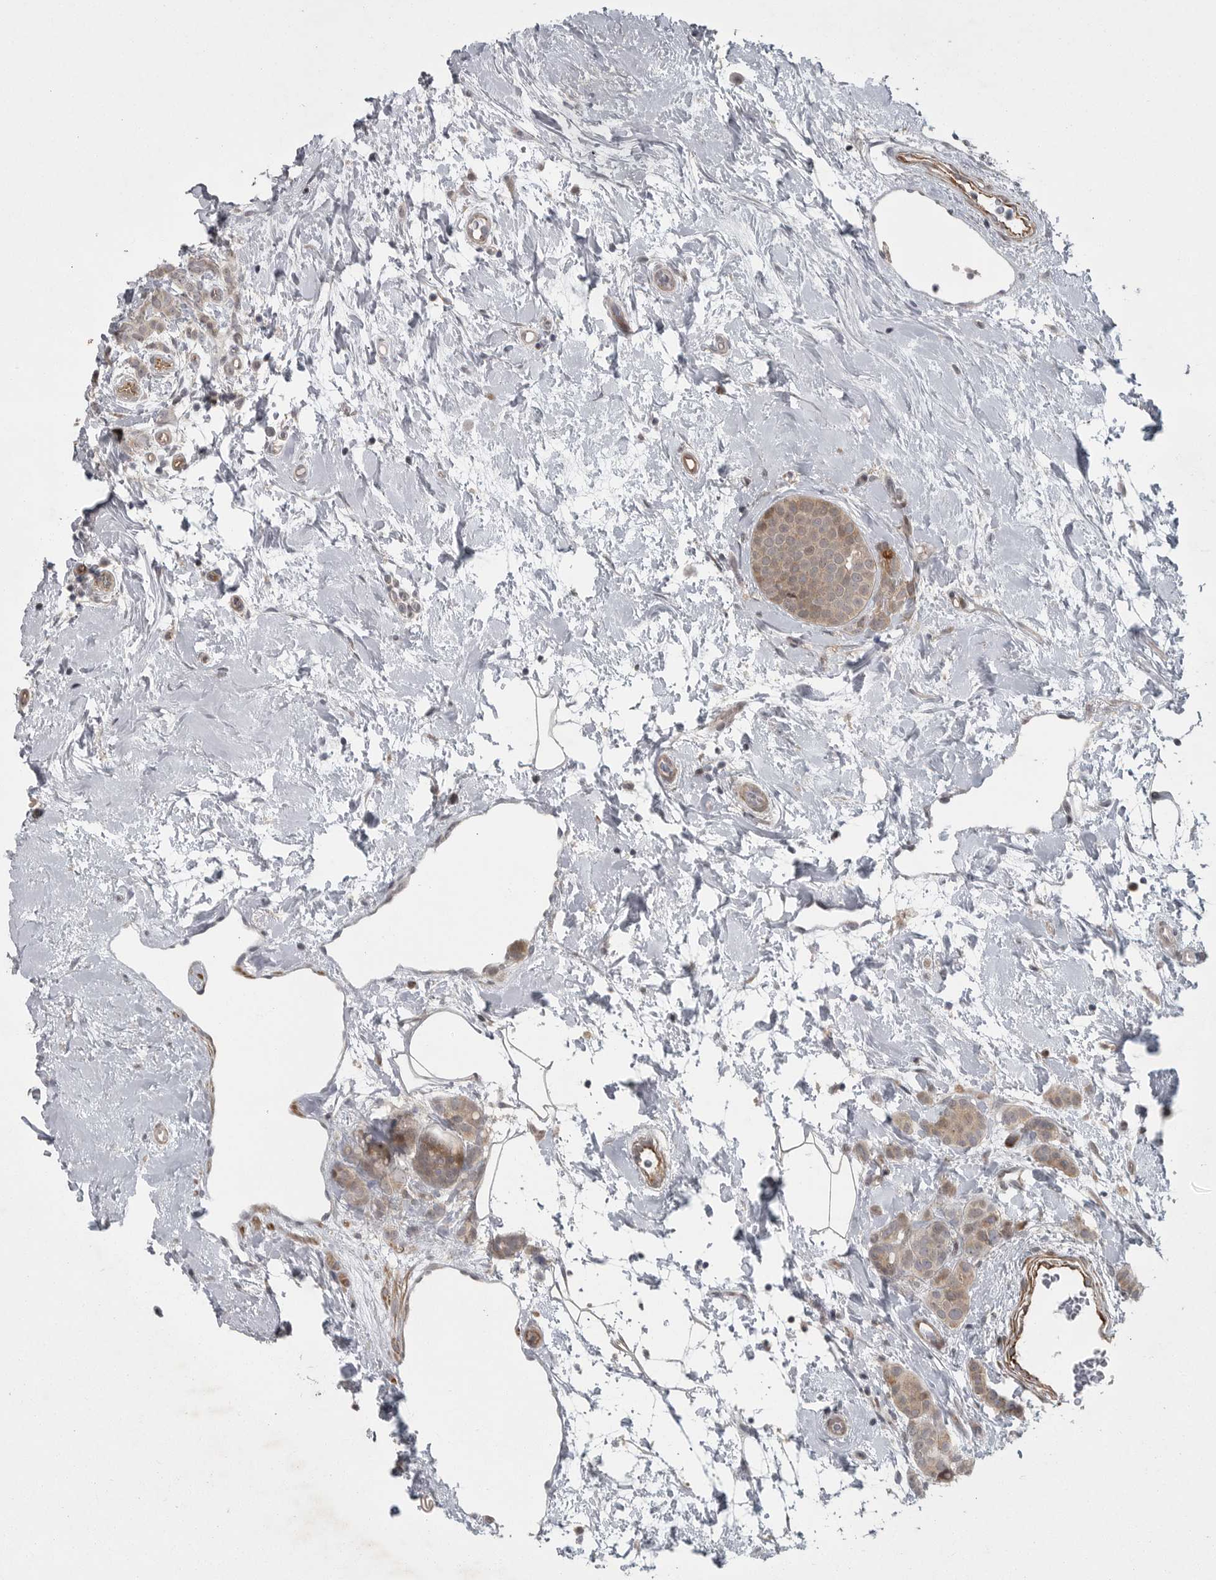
{"staining": {"intensity": "weak", "quantity": ">75%", "location": "cytoplasmic/membranous"}, "tissue": "breast cancer", "cell_type": "Tumor cells", "image_type": "cancer", "snomed": [{"axis": "morphology", "description": "Lobular carcinoma, in situ"}, {"axis": "morphology", "description": "Lobular carcinoma"}, {"axis": "topography", "description": "Breast"}], "caption": "An image of human lobular carcinoma (breast) stained for a protein displays weak cytoplasmic/membranous brown staining in tumor cells. (brown staining indicates protein expression, while blue staining denotes nuclei).", "gene": "PPP1R9A", "patient": {"sex": "female", "age": 41}}